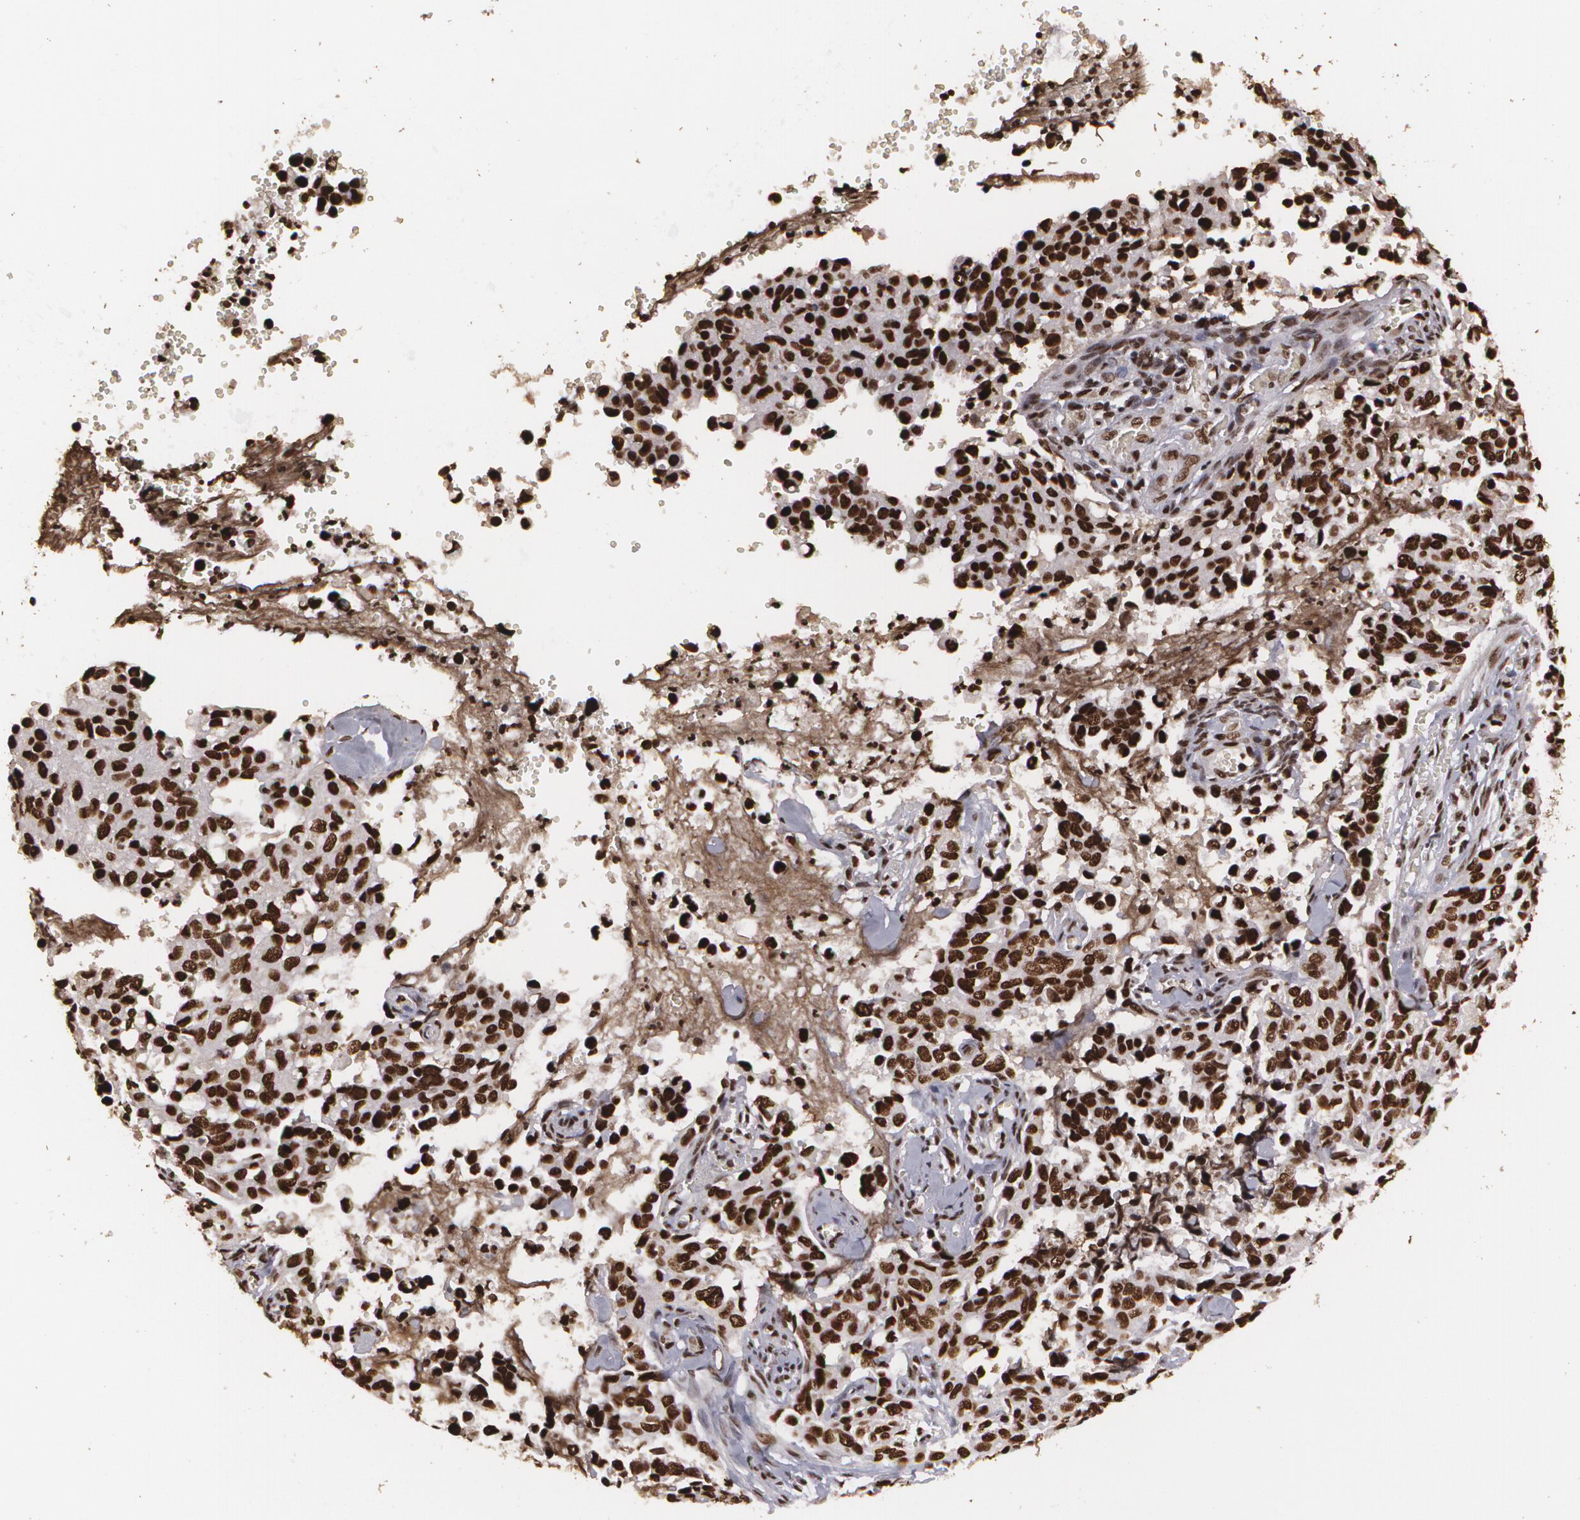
{"staining": {"intensity": "strong", "quantity": ">75%", "location": "nuclear"}, "tissue": "cervical cancer", "cell_type": "Tumor cells", "image_type": "cancer", "snomed": [{"axis": "morphology", "description": "Normal tissue, NOS"}, {"axis": "morphology", "description": "Squamous cell carcinoma, NOS"}, {"axis": "topography", "description": "Cervix"}], "caption": "Cervical squamous cell carcinoma stained with IHC exhibits strong nuclear positivity in about >75% of tumor cells.", "gene": "RCOR1", "patient": {"sex": "female", "age": 45}}